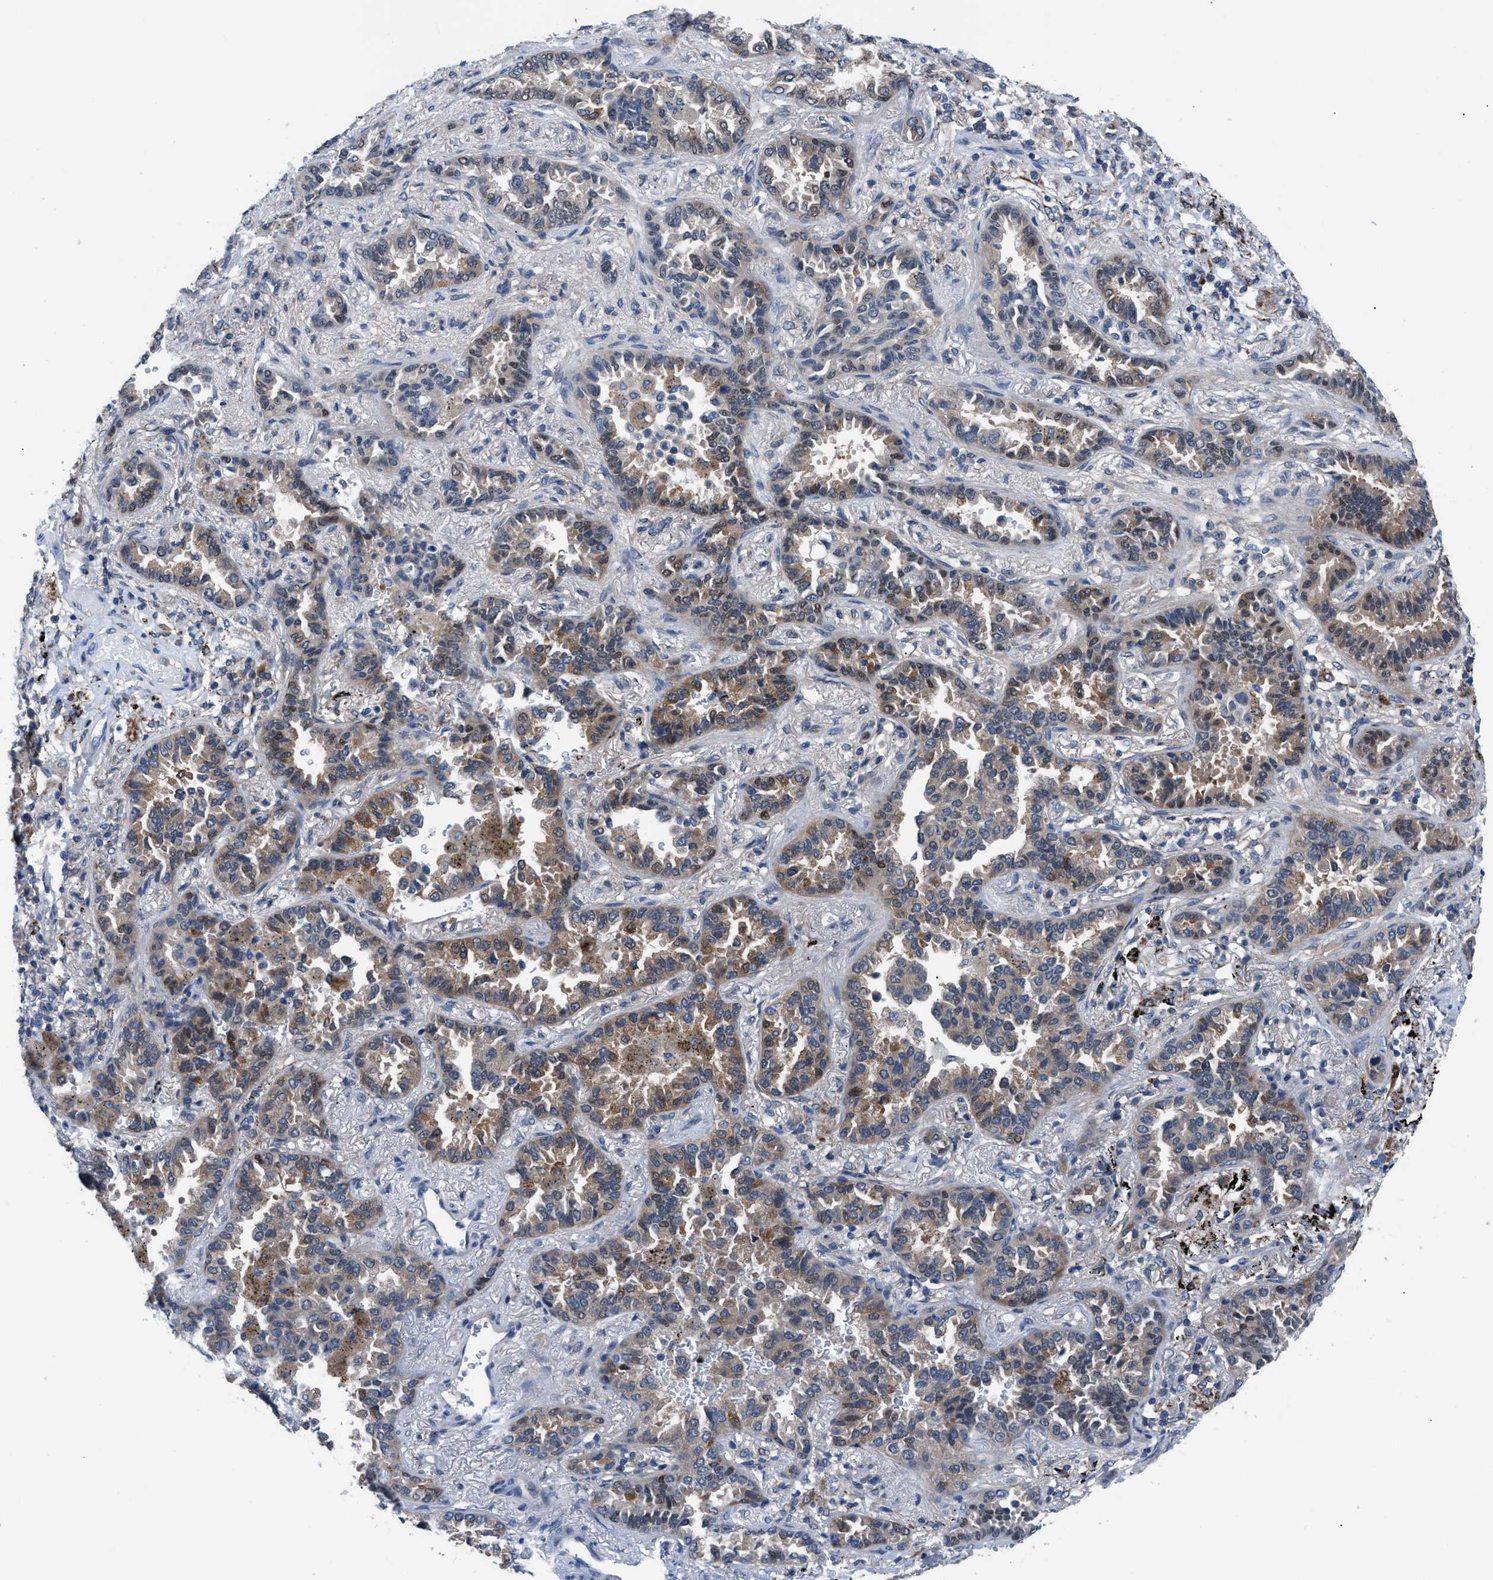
{"staining": {"intensity": "moderate", "quantity": ">75%", "location": "cytoplasmic/membranous,nuclear"}, "tissue": "lung cancer", "cell_type": "Tumor cells", "image_type": "cancer", "snomed": [{"axis": "morphology", "description": "Normal tissue, NOS"}, {"axis": "morphology", "description": "Adenocarcinoma, NOS"}, {"axis": "topography", "description": "Lung"}], "caption": "The immunohistochemical stain highlights moderate cytoplasmic/membranous and nuclear expression in tumor cells of lung cancer tissue.", "gene": "TMEM45B", "patient": {"sex": "male", "age": 59}}